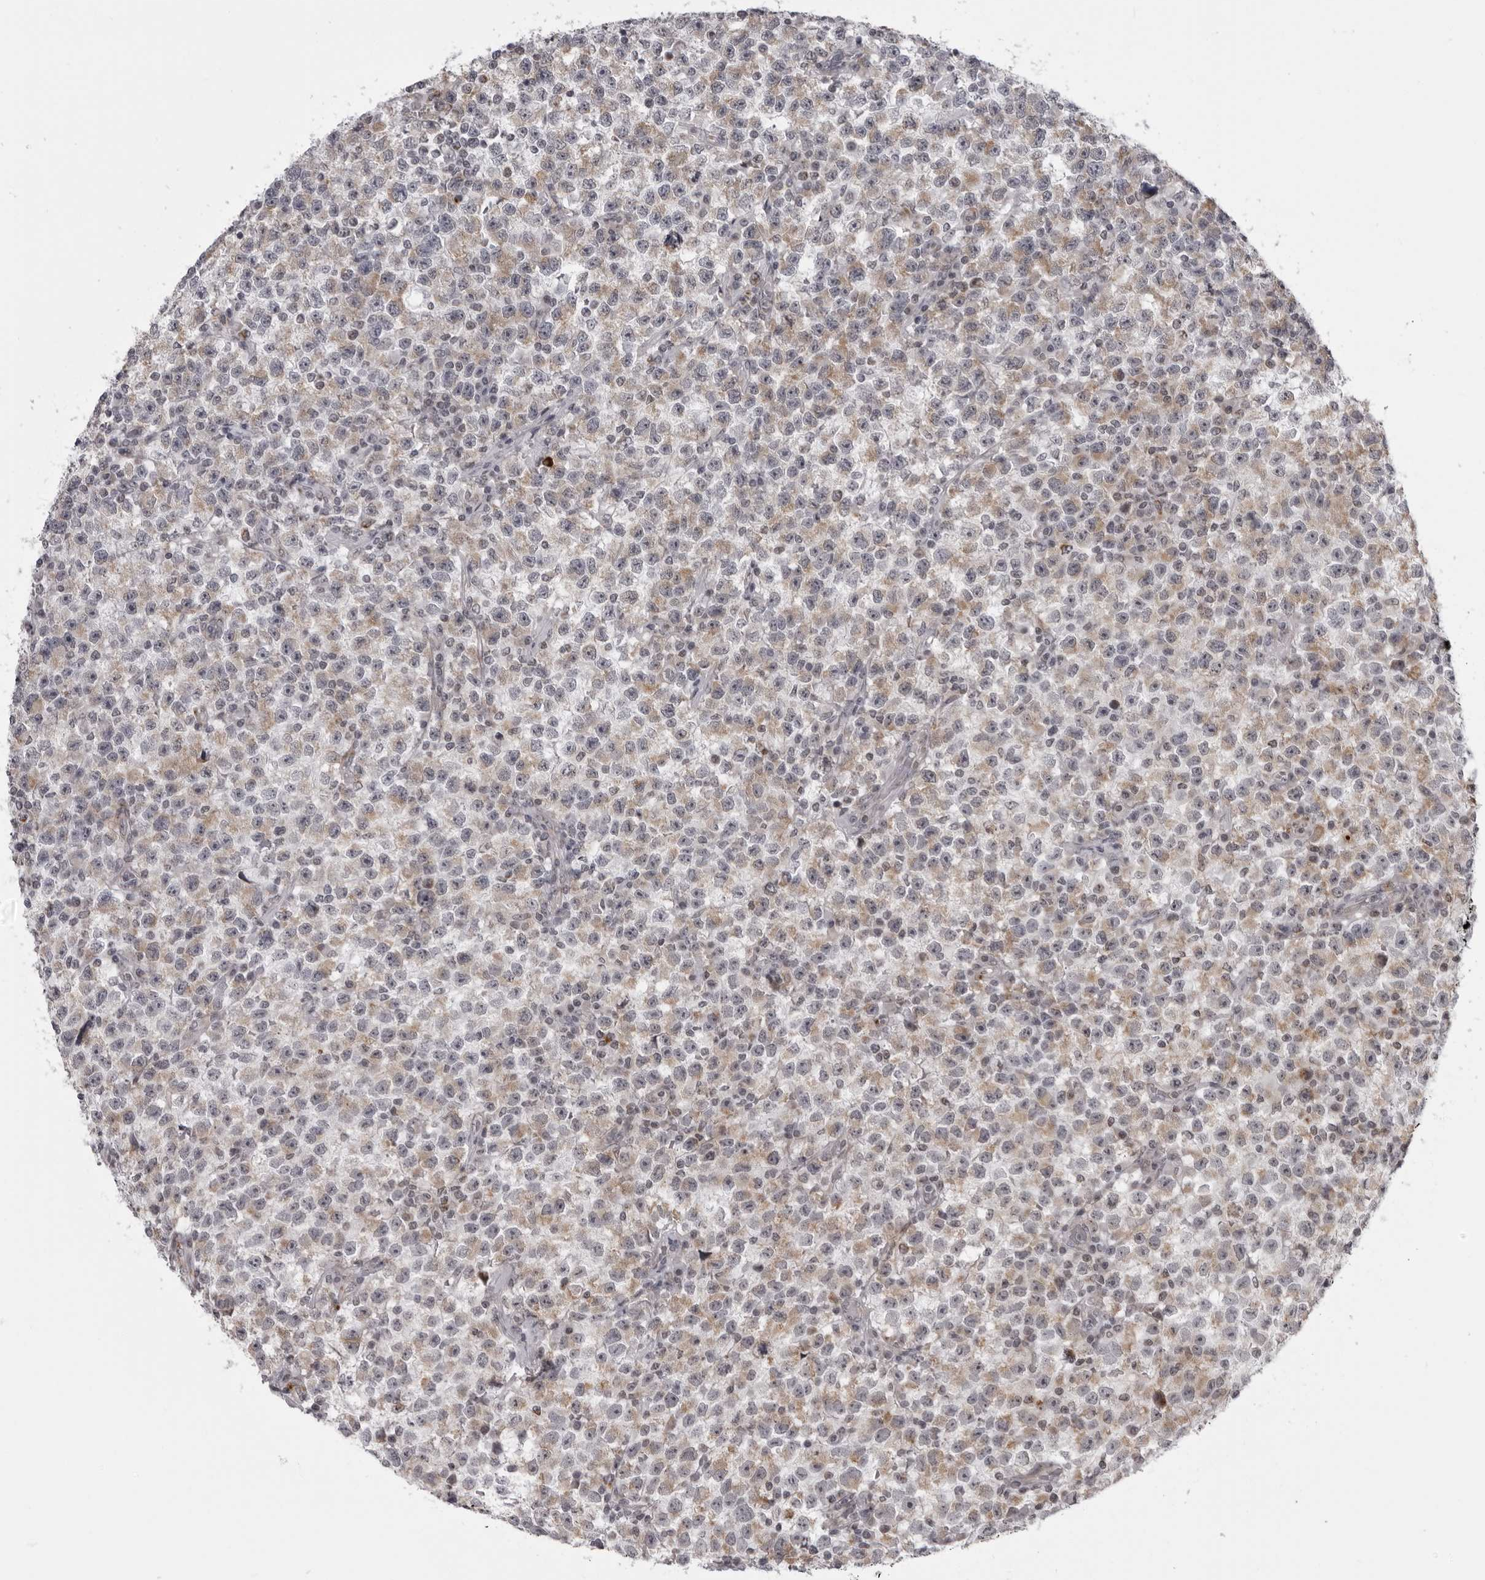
{"staining": {"intensity": "weak", "quantity": ">75%", "location": "cytoplasmic/membranous"}, "tissue": "testis cancer", "cell_type": "Tumor cells", "image_type": "cancer", "snomed": [{"axis": "morphology", "description": "Seminoma, NOS"}, {"axis": "topography", "description": "Testis"}], "caption": "Immunohistochemical staining of seminoma (testis) shows low levels of weak cytoplasmic/membranous staining in approximately >75% of tumor cells. (DAB = brown stain, brightfield microscopy at high magnification).", "gene": "RTCA", "patient": {"sex": "male", "age": 22}}